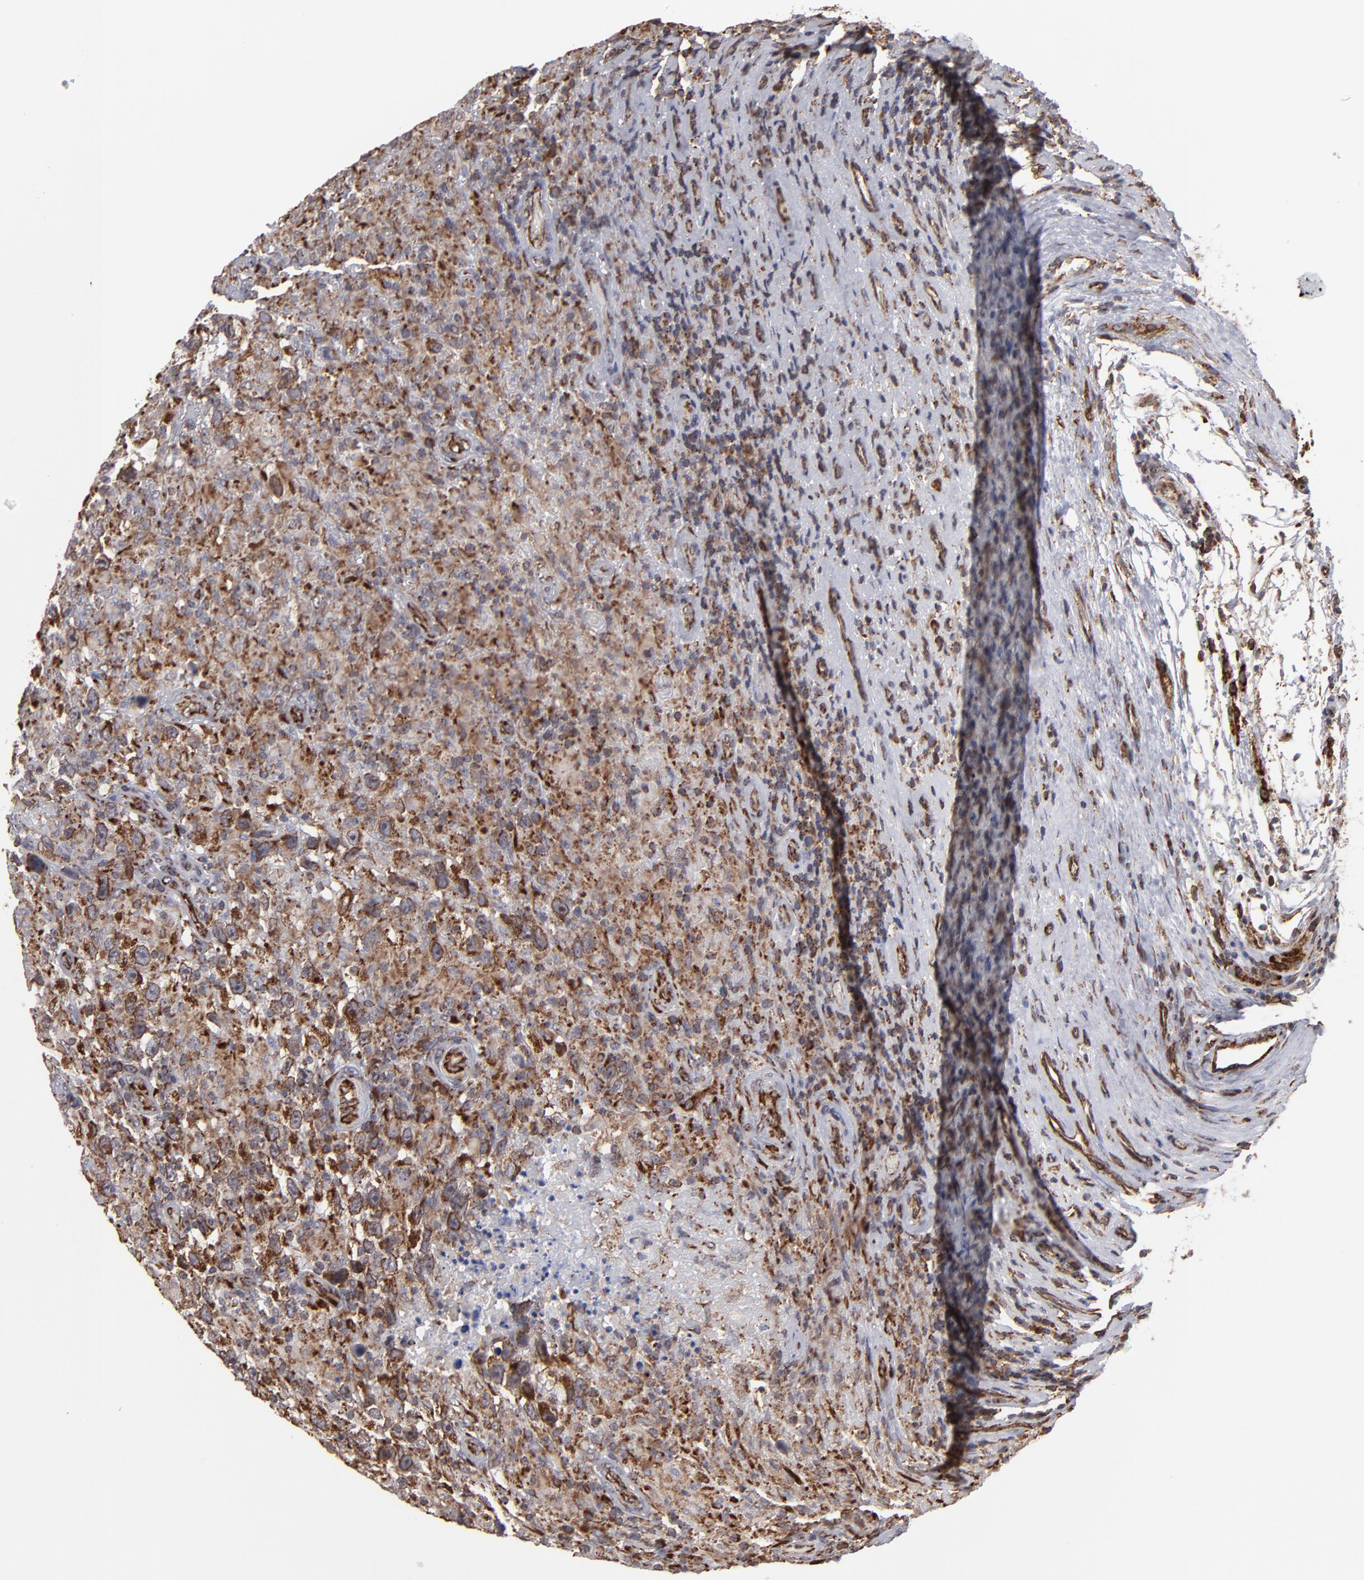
{"staining": {"intensity": "moderate", "quantity": ">75%", "location": "cytoplasmic/membranous"}, "tissue": "testis cancer", "cell_type": "Tumor cells", "image_type": "cancer", "snomed": [{"axis": "morphology", "description": "Seminoma, NOS"}, {"axis": "topography", "description": "Testis"}], "caption": "This is an image of immunohistochemistry staining of seminoma (testis), which shows moderate expression in the cytoplasmic/membranous of tumor cells.", "gene": "KTN1", "patient": {"sex": "male", "age": 34}}